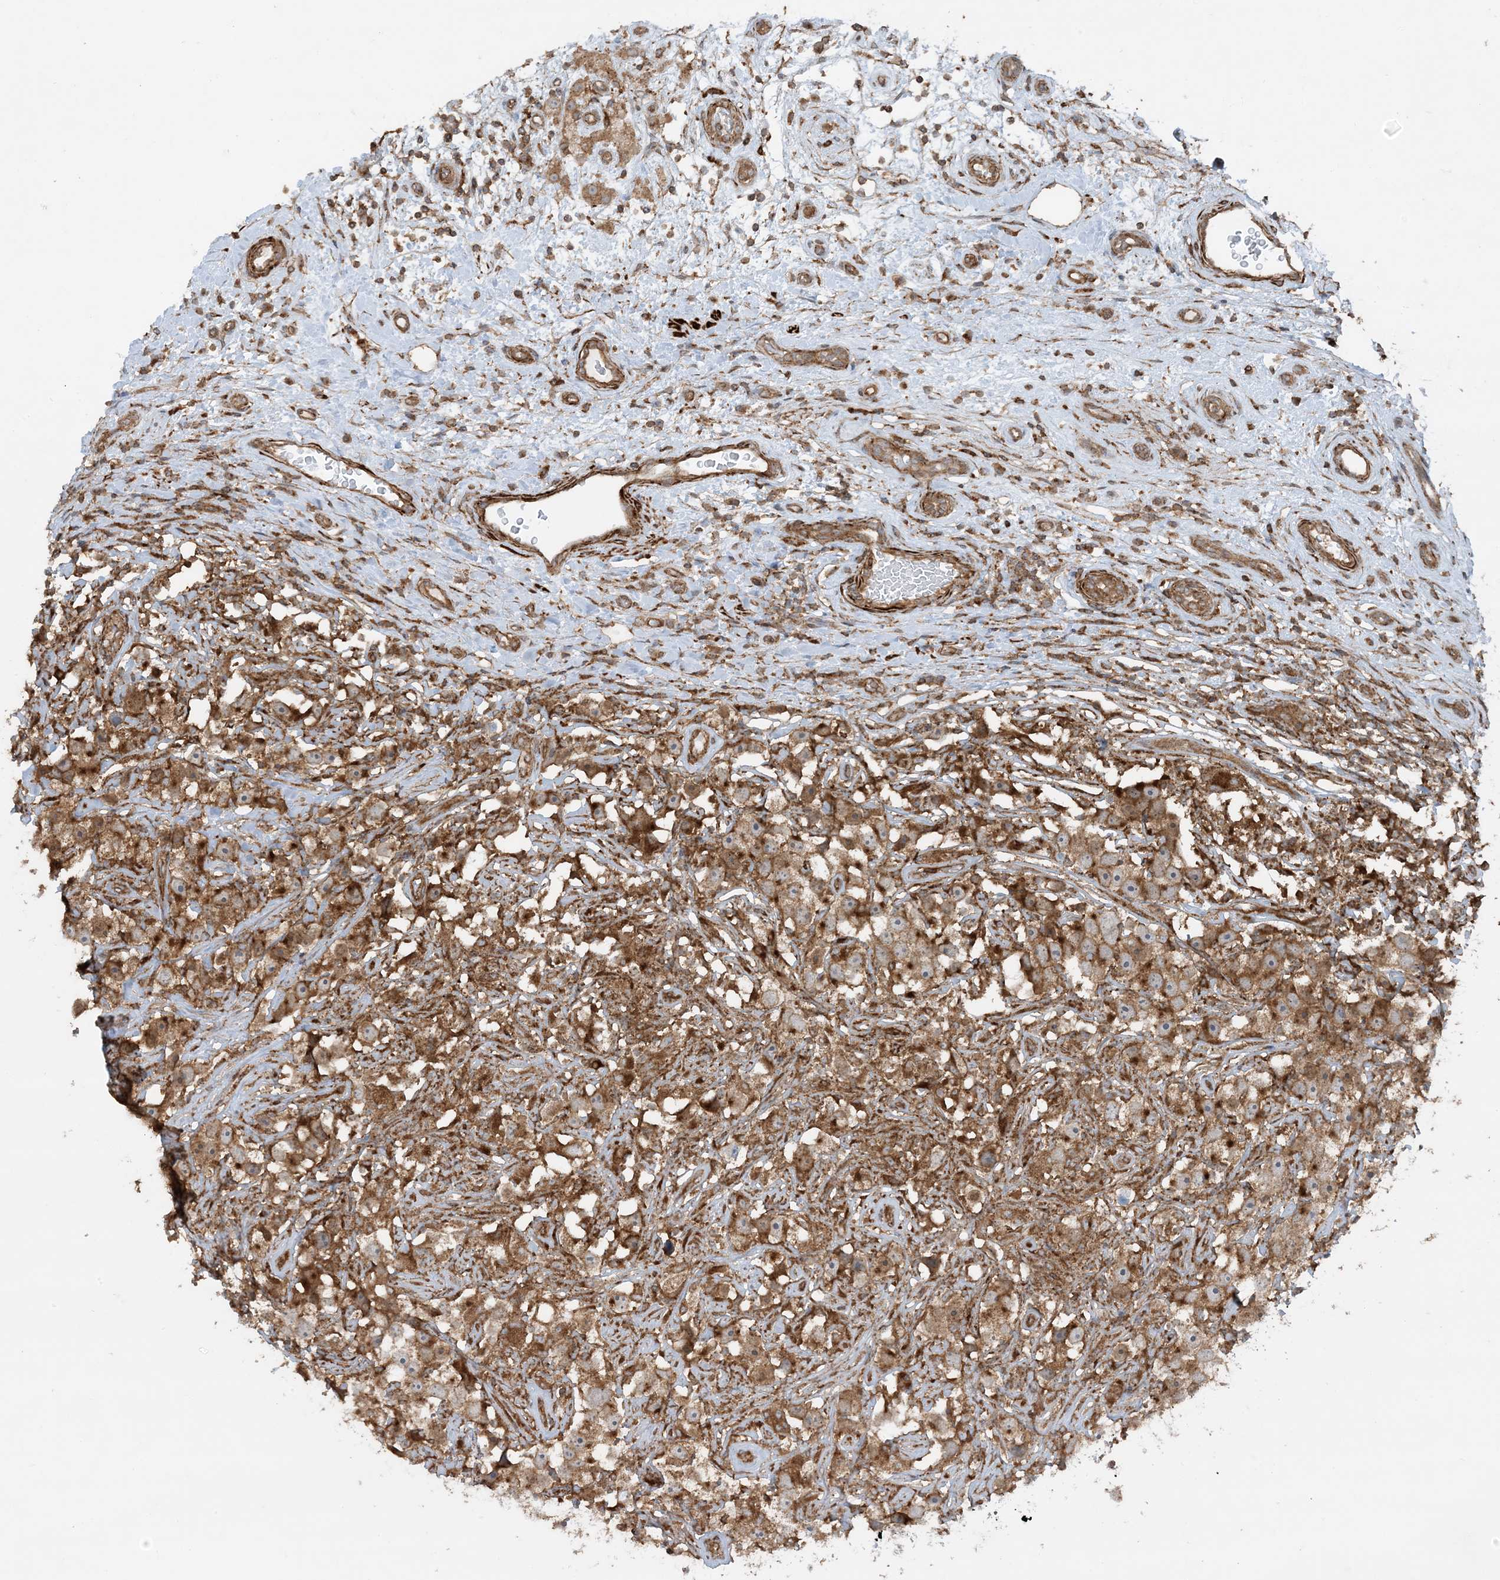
{"staining": {"intensity": "moderate", "quantity": ">75%", "location": "cytoplasmic/membranous"}, "tissue": "testis cancer", "cell_type": "Tumor cells", "image_type": "cancer", "snomed": [{"axis": "morphology", "description": "Seminoma, NOS"}, {"axis": "topography", "description": "Testis"}], "caption": "Immunohistochemistry (IHC) (DAB) staining of human testis cancer displays moderate cytoplasmic/membranous protein positivity in about >75% of tumor cells. The staining was performed using DAB (3,3'-diaminobenzidine) to visualize the protein expression in brown, while the nuclei were stained in blue with hematoxylin (Magnification: 20x).", "gene": "STAM2", "patient": {"sex": "male", "age": 49}}